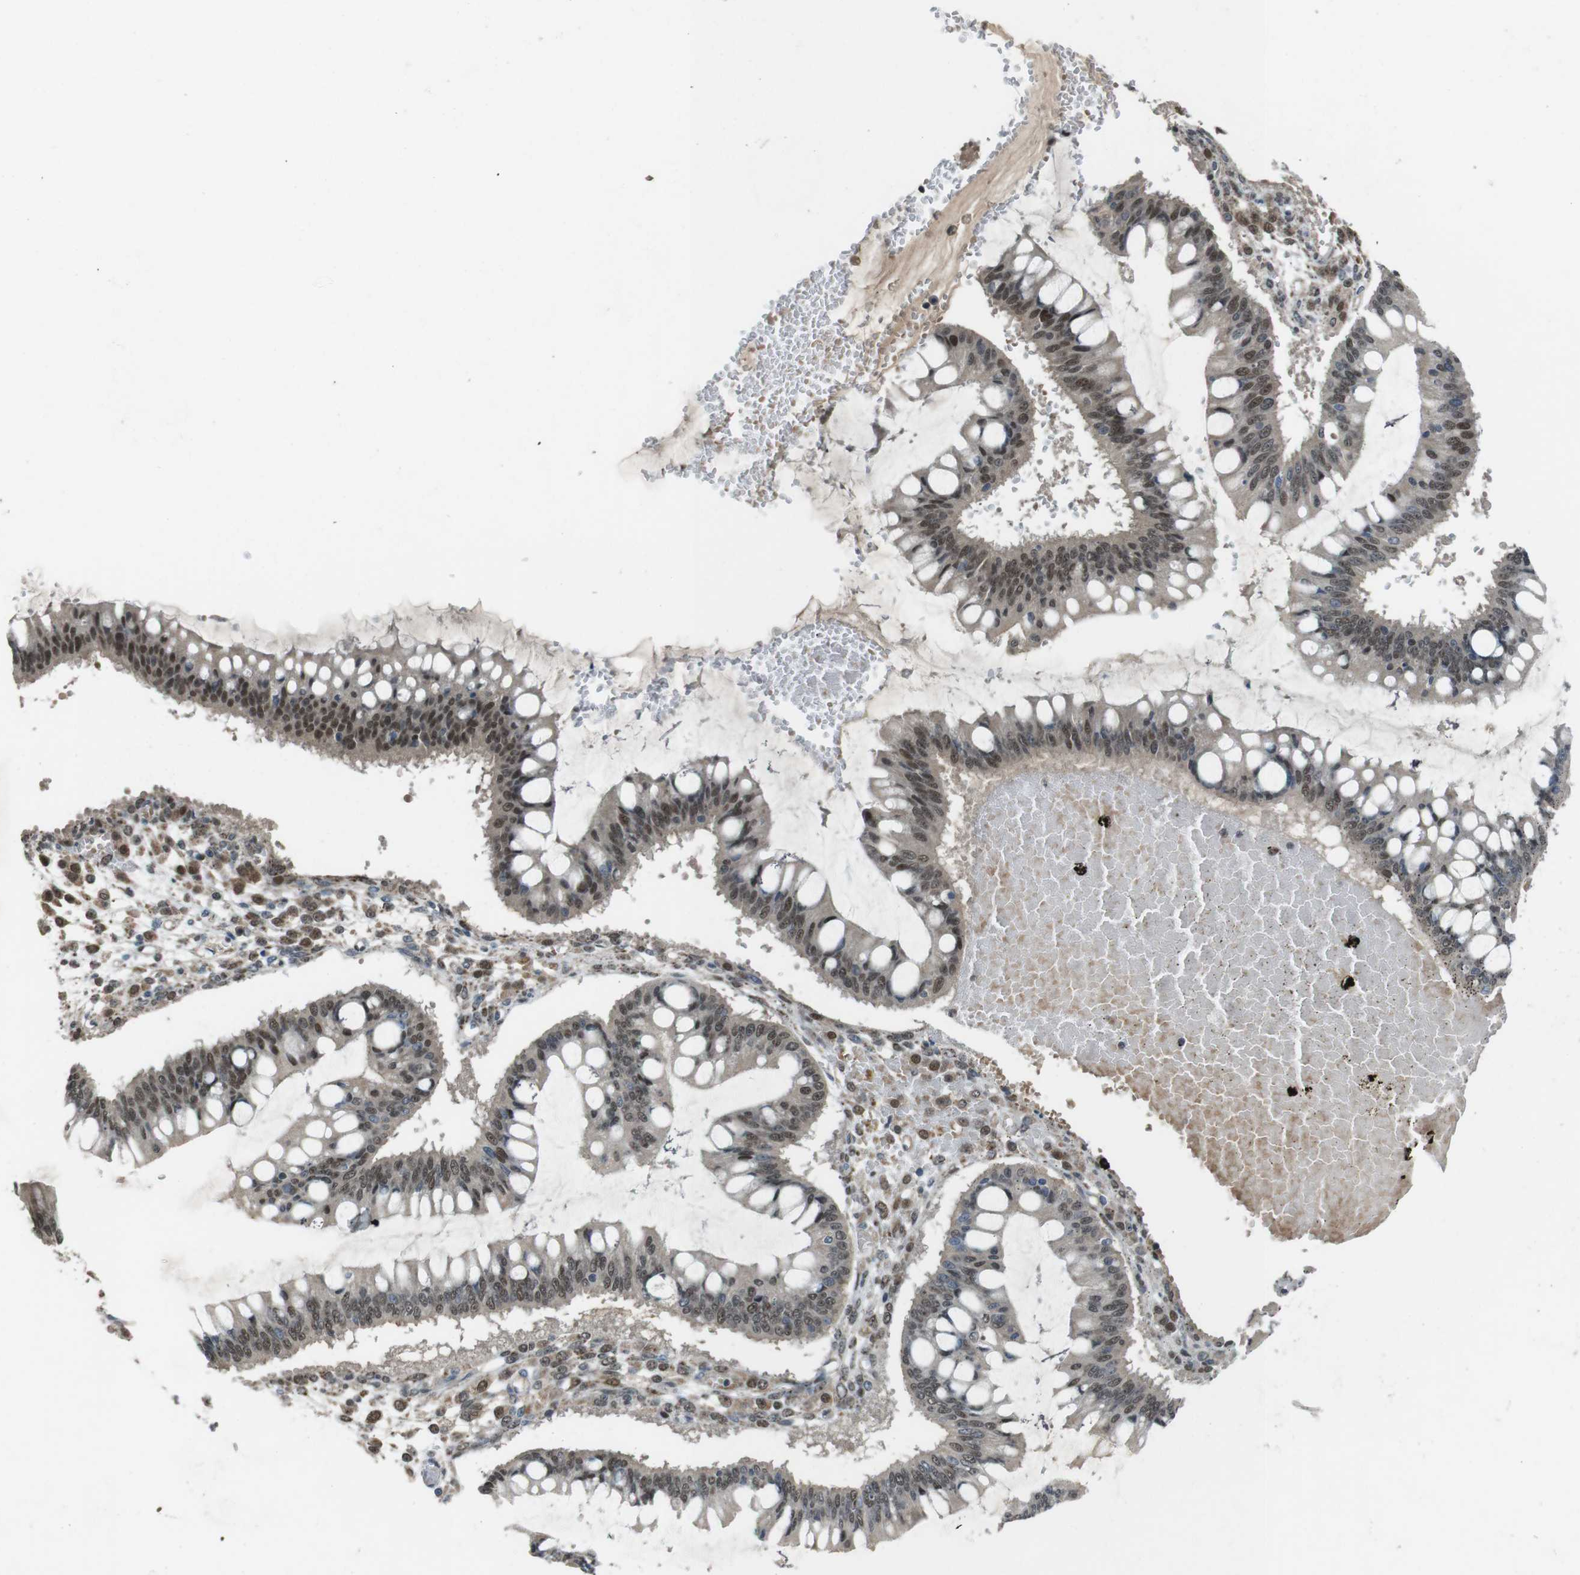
{"staining": {"intensity": "moderate", "quantity": ">75%", "location": "nuclear"}, "tissue": "ovarian cancer", "cell_type": "Tumor cells", "image_type": "cancer", "snomed": [{"axis": "morphology", "description": "Cystadenocarcinoma, mucinous, NOS"}, {"axis": "topography", "description": "Ovary"}], "caption": "Immunohistochemistry staining of mucinous cystadenocarcinoma (ovarian), which shows medium levels of moderate nuclear expression in approximately >75% of tumor cells indicating moderate nuclear protein staining. The staining was performed using DAB (brown) for protein detection and nuclei were counterstained in hematoxylin (blue).", "gene": "MAPKAPK5", "patient": {"sex": "female", "age": 73}}